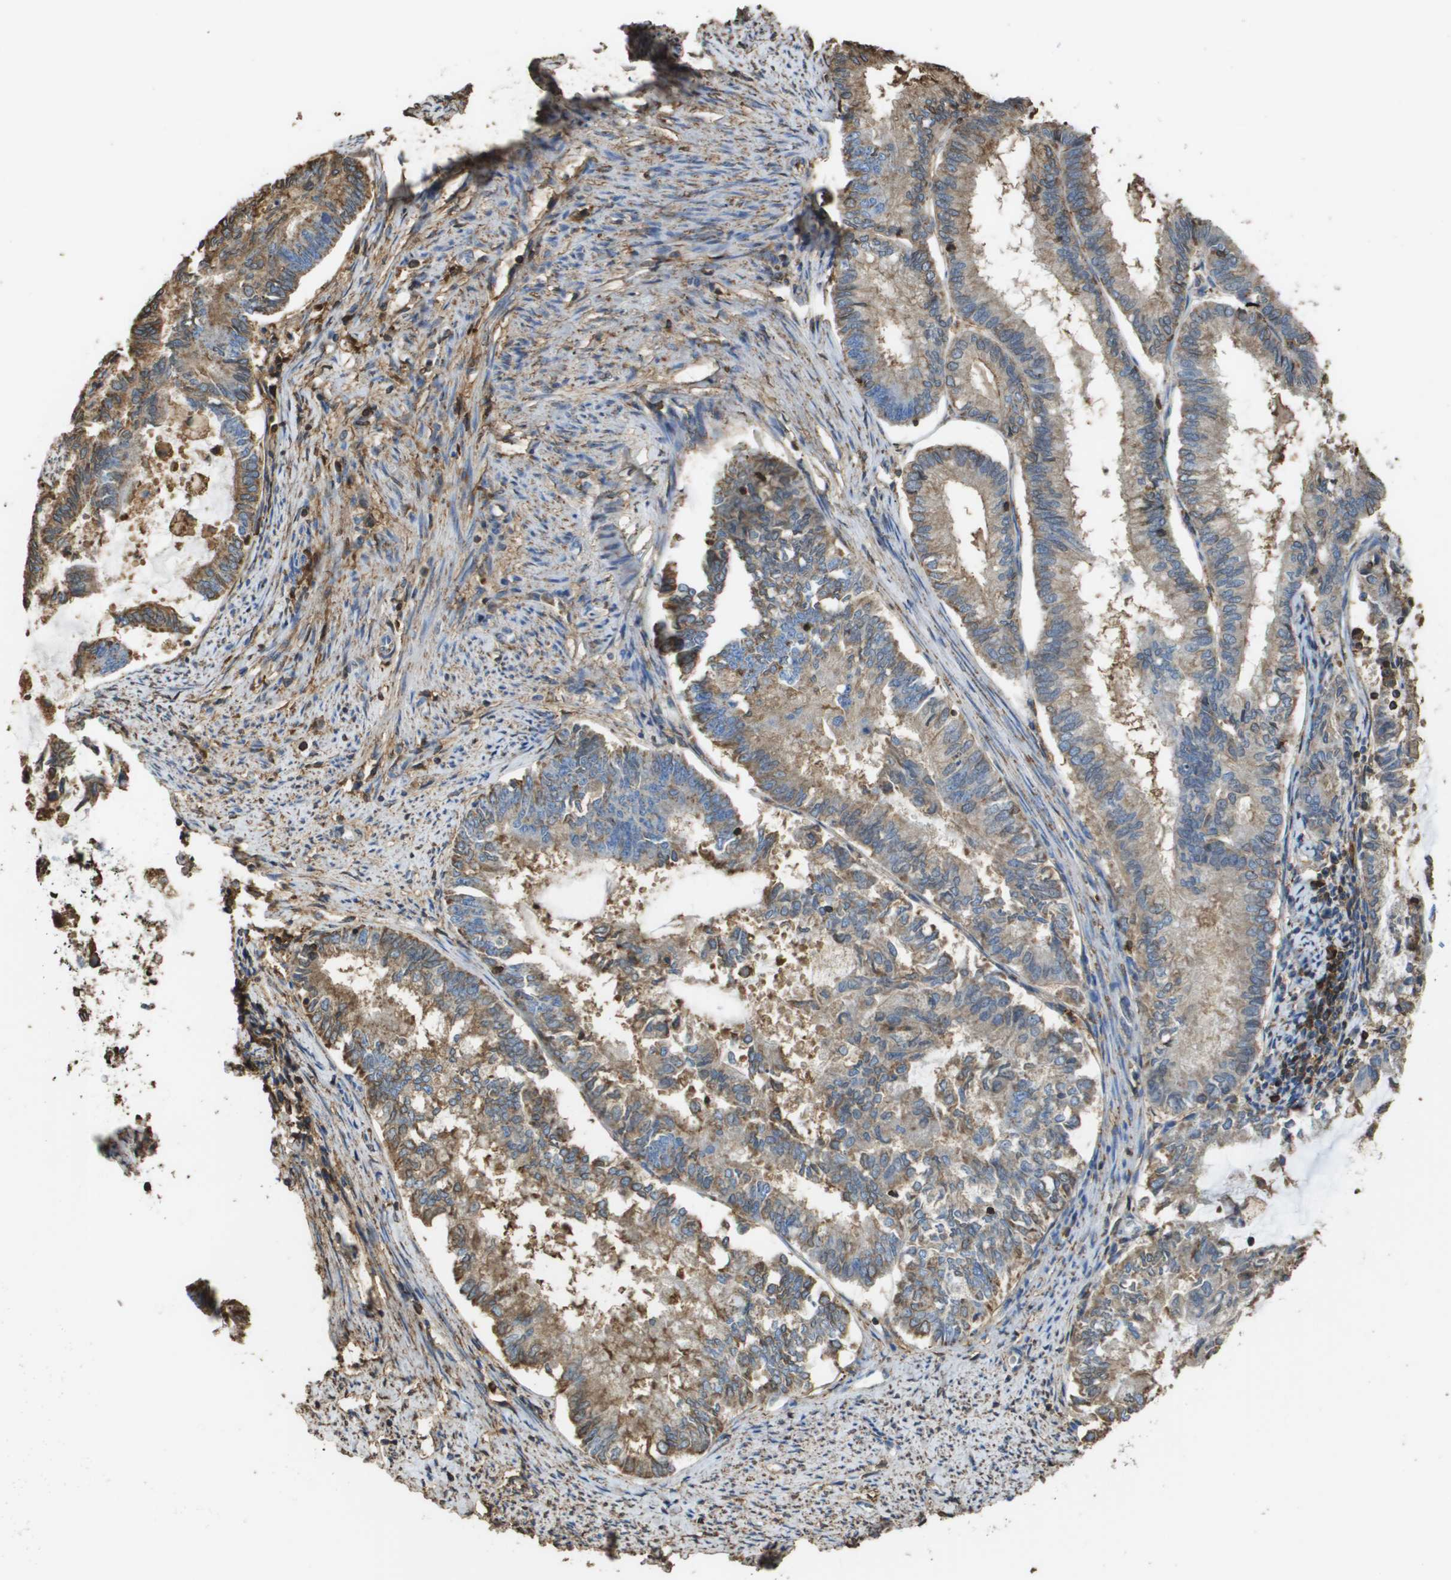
{"staining": {"intensity": "moderate", "quantity": ">75%", "location": "cytoplasmic/membranous"}, "tissue": "endometrial cancer", "cell_type": "Tumor cells", "image_type": "cancer", "snomed": [{"axis": "morphology", "description": "Adenocarcinoma, NOS"}, {"axis": "topography", "description": "Endometrium"}], "caption": "Immunohistochemical staining of human endometrial cancer (adenocarcinoma) demonstrates medium levels of moderate cytoplasmic/membranous protein staining in approximately >75% of tumor cells. (DAB = brown stain, brightfield microscopy at high magnification).", "gene": "PASK", "patient": {"sex": "female", "age": 86}}